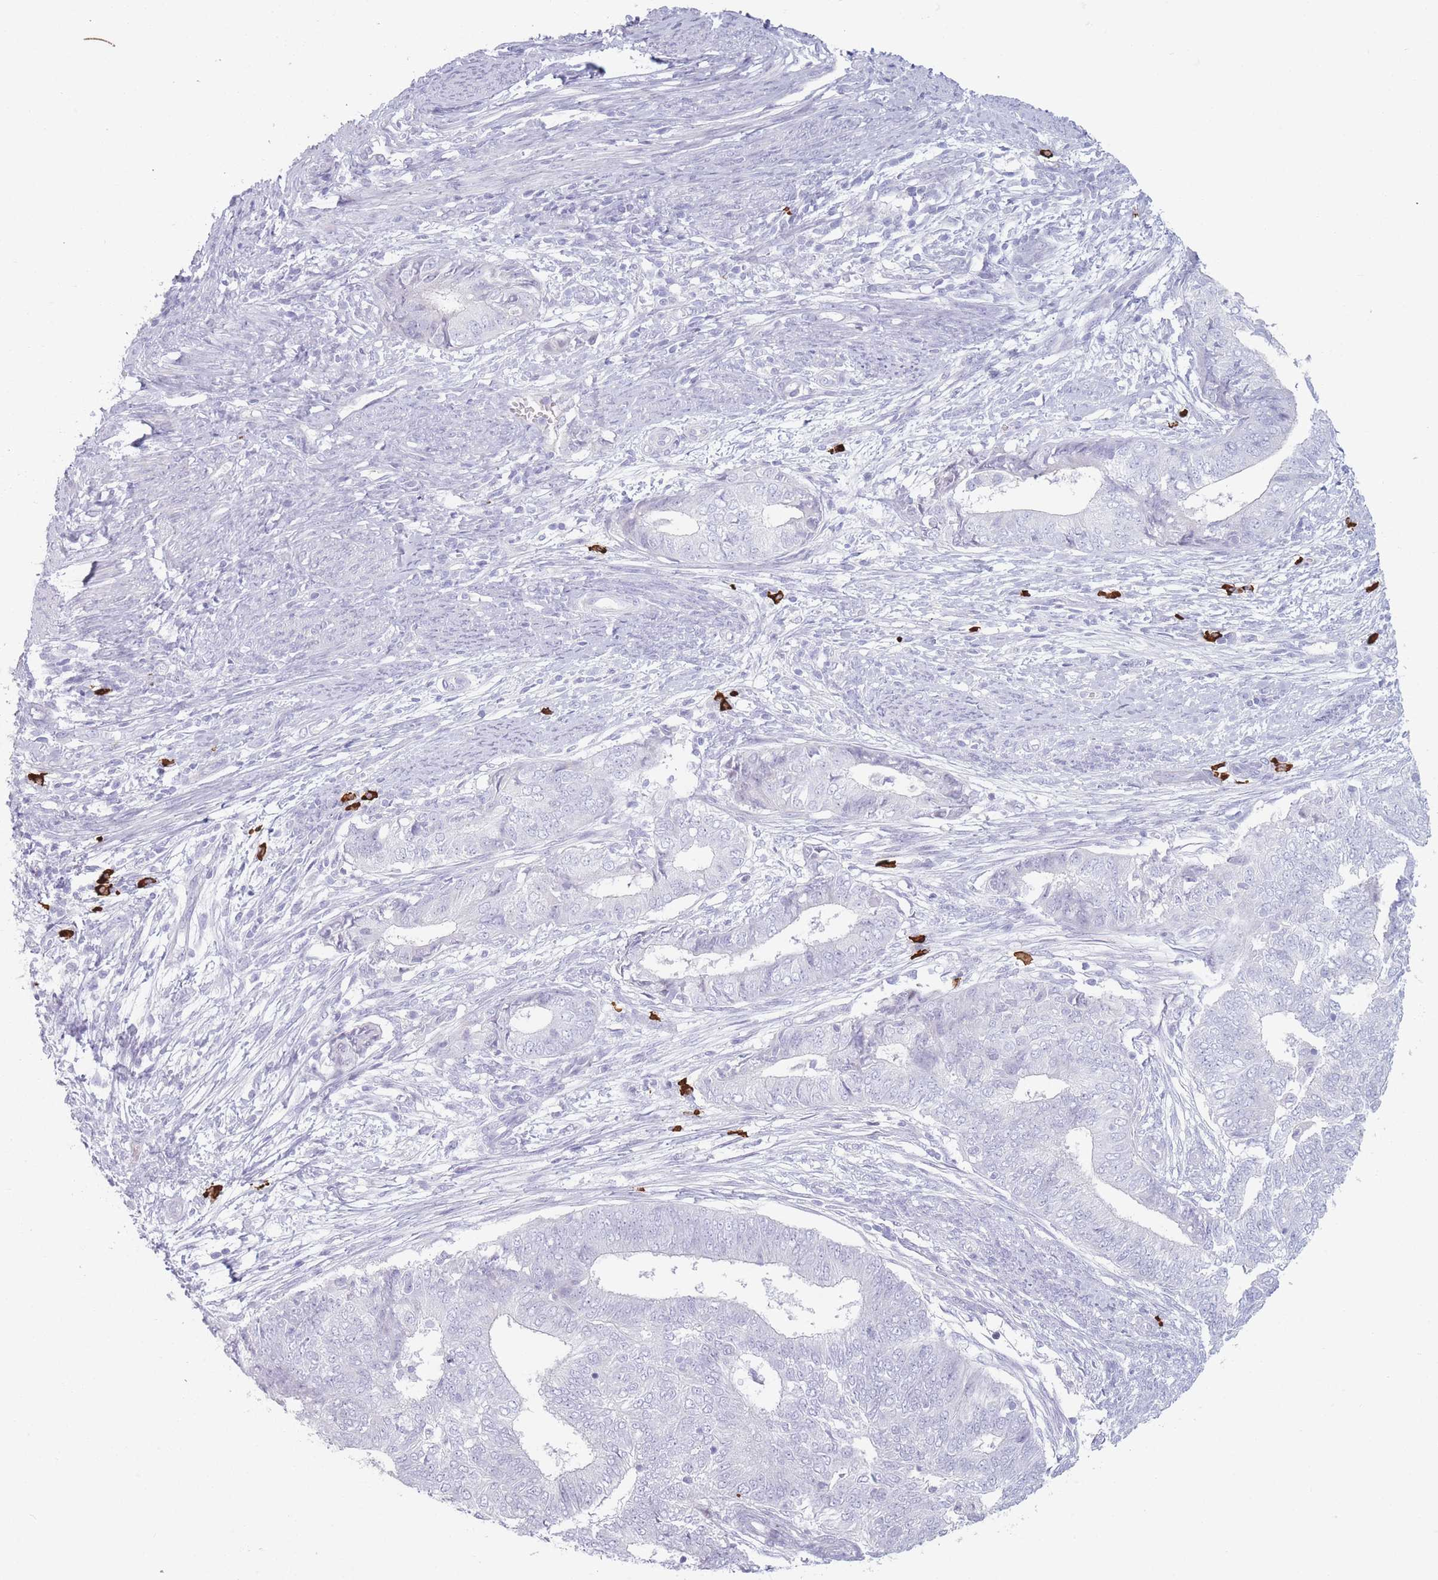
{"staining": {"intensity": "negative", "quantity": "none", "location": "none"}, "tissue": "endometrial cancer", "cell_type": "Tumor cells", "image_type": "cancer", "snomed": [{"axis": "morphology", "description": "Adenocarcinoma, NOS"}, {"axis": "topography", "description": "Endometrium"}], "caption": "High power microscopy micrograph of an immunohistochemistry (IHC) histopathology image of endometrial cancer (adenocarcinoma), revealing no significant expression in tumor cells.", "gene": "PLEKHG2", "patient": {"sex": "female", "age": 62}}